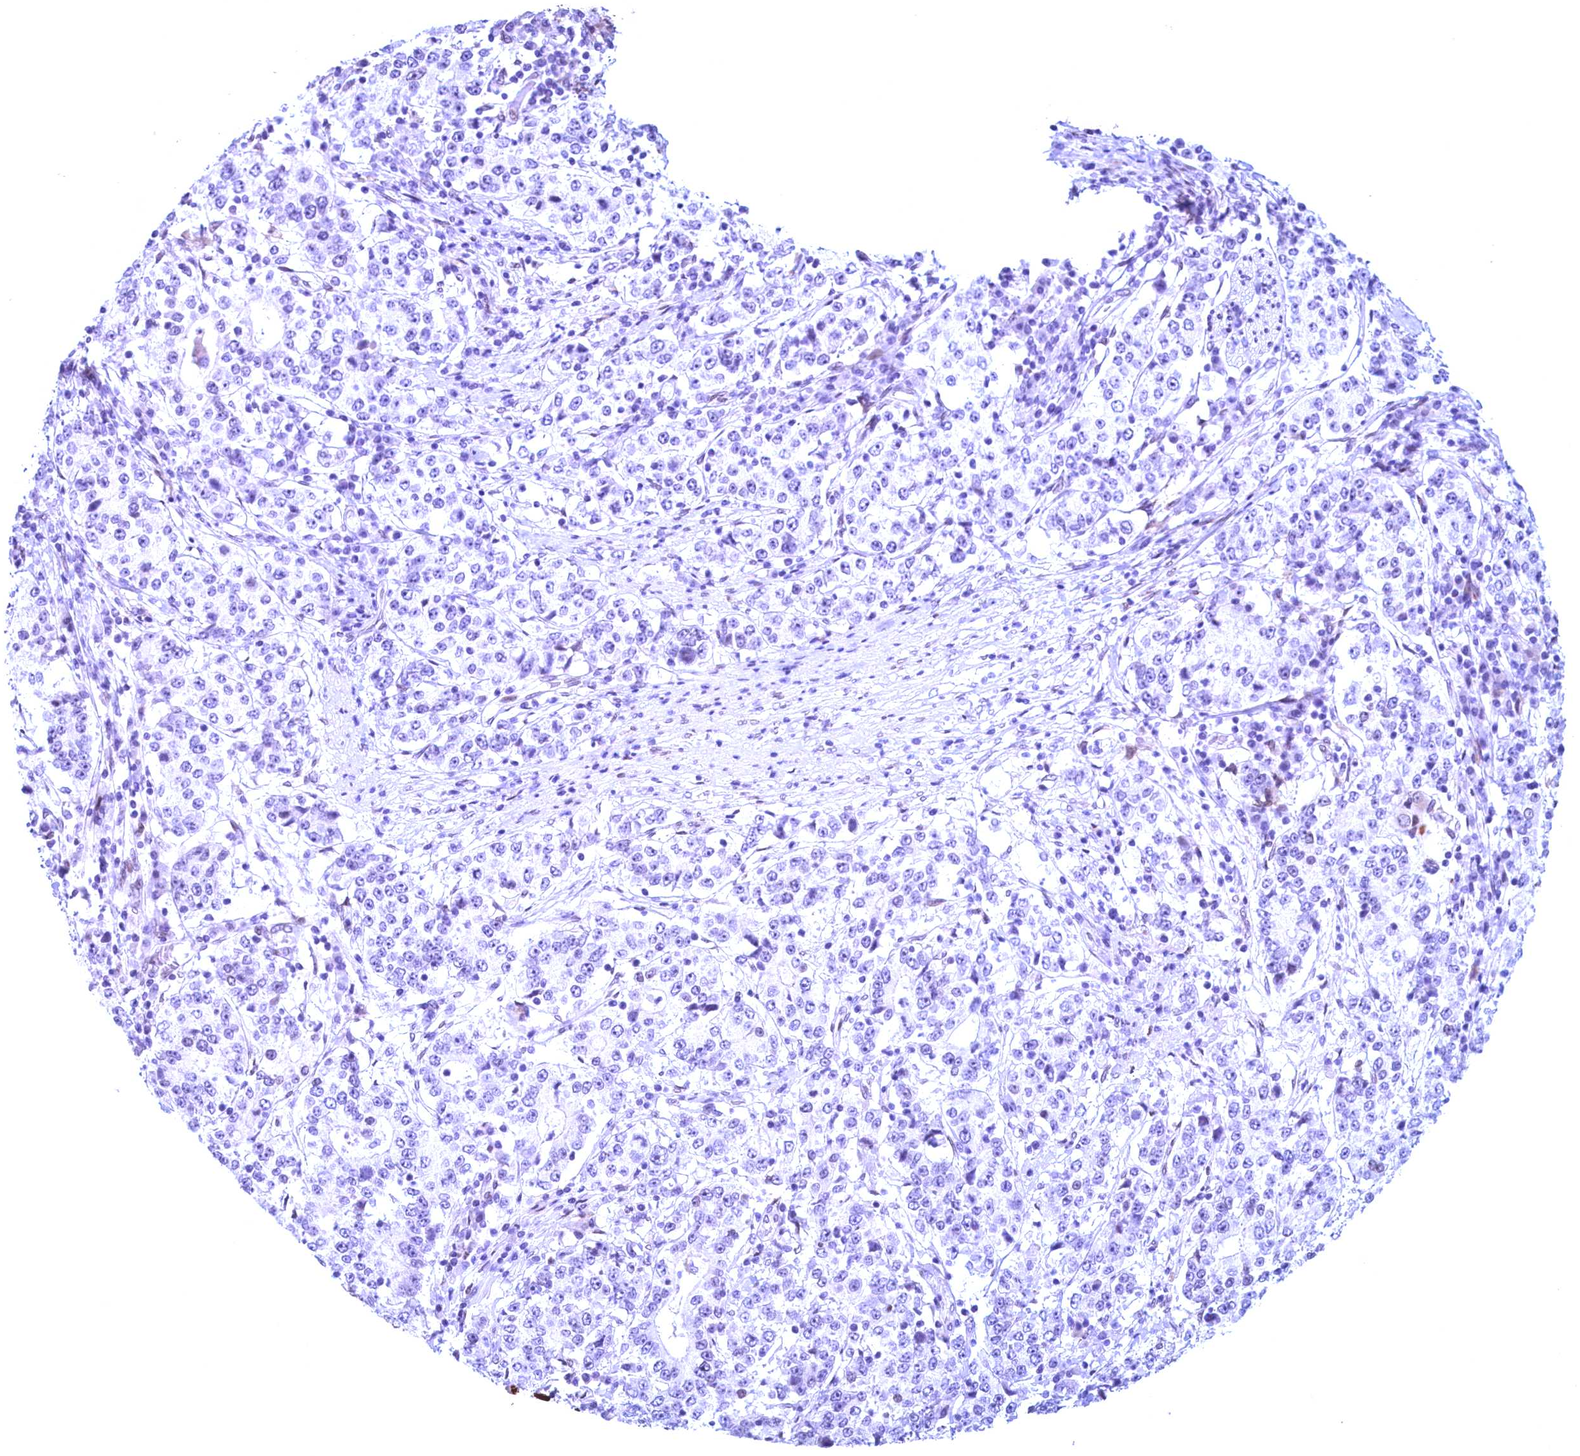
{"staining": {"intensity": "negative", "quantity": "none", "location": "none"}, "tissue": "stomach cancer", "cell_type": "Tumor cells", "image_type": "cancer", "snomed": [{"axis": "morphology", "description": "Adenocarcinoma, NOS"}, {"axis": "topography", "description": "Stomach"}], "caption": "The immunohistochemistry histopathology image has no significant expression in tumor cells of stomach cancer (adenocarcinoma) tissue.", "gene": "GPSM1", "patient": {"sex": "male", "age": 59}}